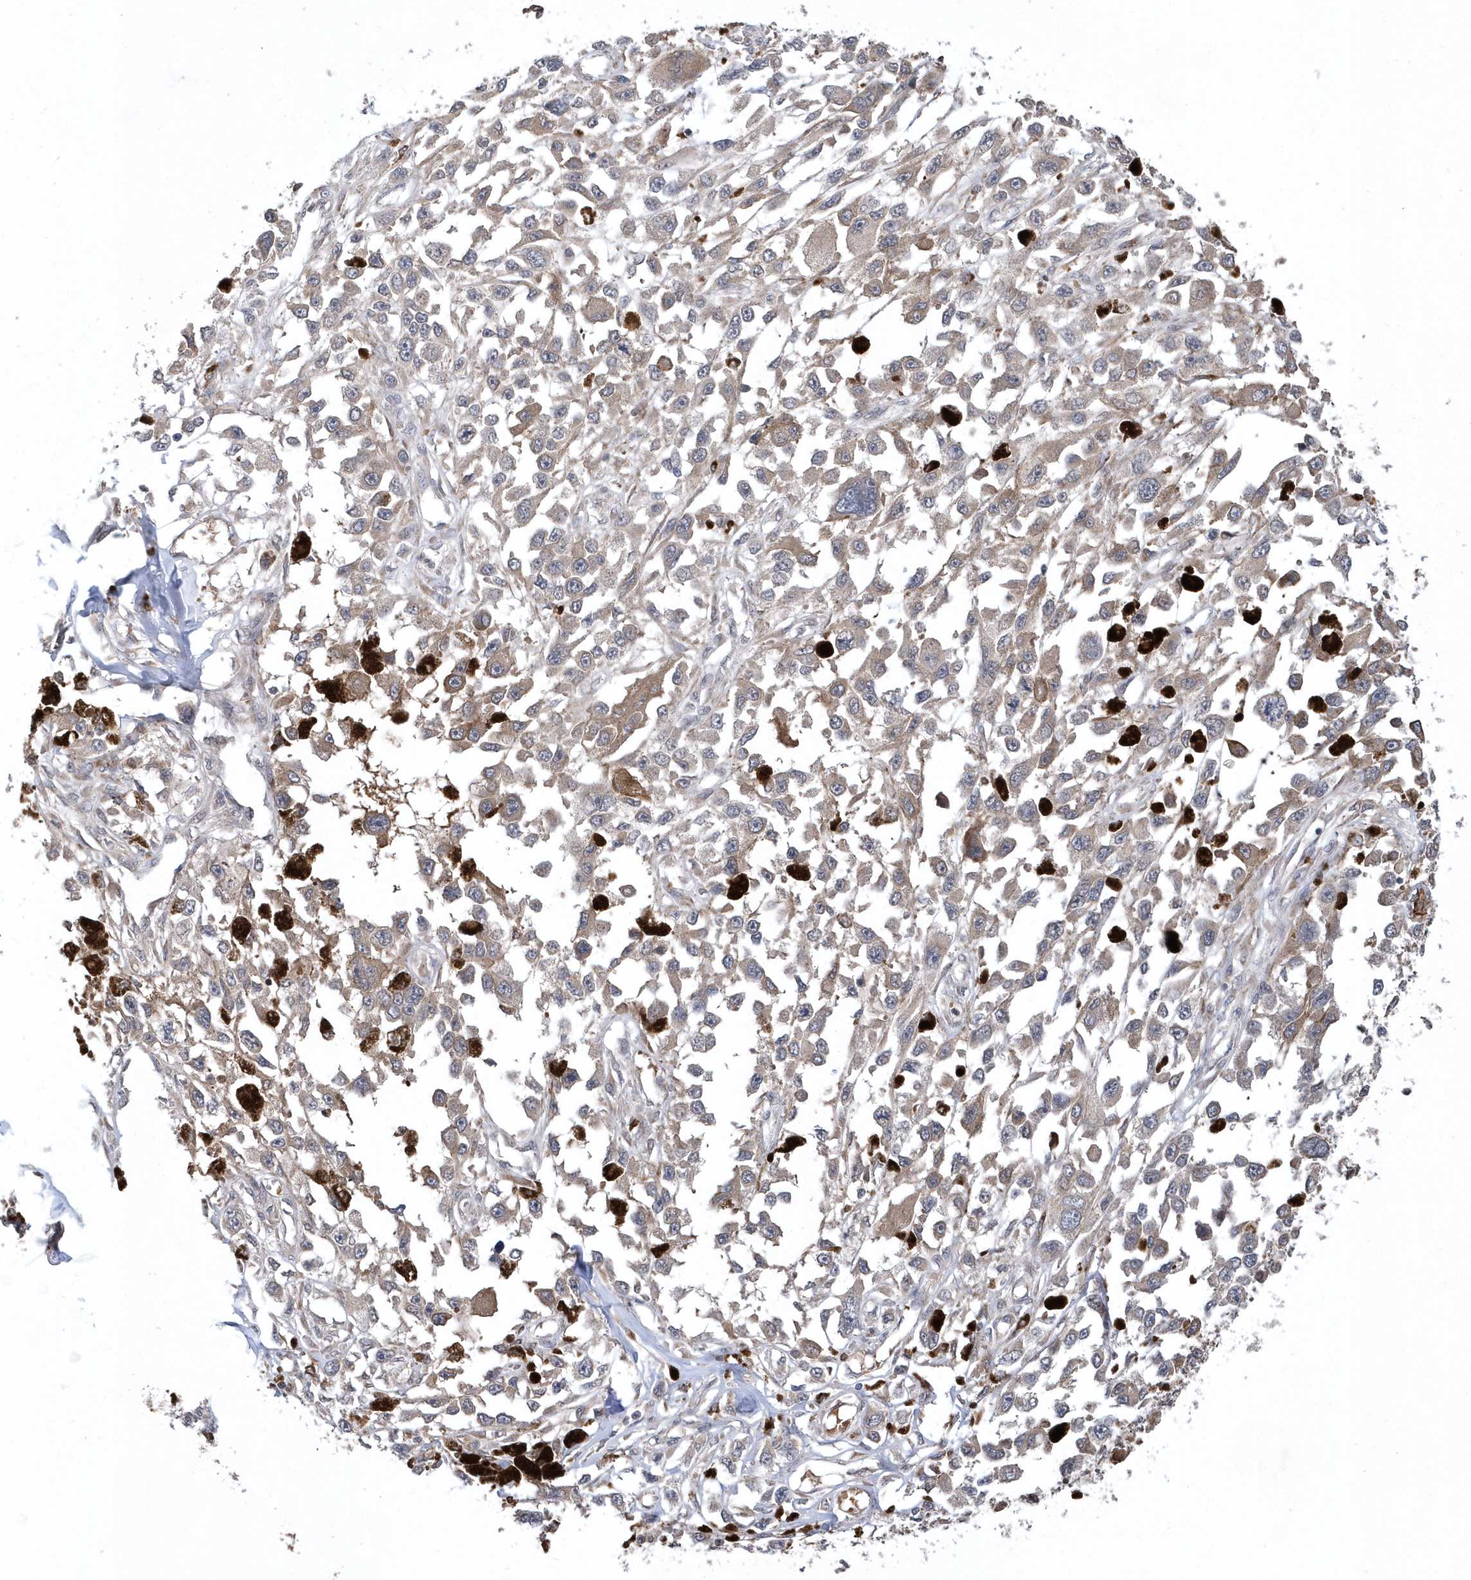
{"staining": {"intensity": "weak", "quantity": "<25%", "location": "cytoplasmic/membranous"}, "tissue": "melanoma", "cell_type": "Tumor cells", "image_type": "cancer", "snomed": [{"axis": "morphology", "description": "Malignant melanoma, Metastatic site"}, {"axis": "topography", "description": "Lymph node"}], "caption": "Malignant melanoma (metastatic site) was stained to show a protein in brown. There is no significant expression in tumor cells.", "gene": "HMGCS1", "patient": {"sex": "male", "age": 59}}